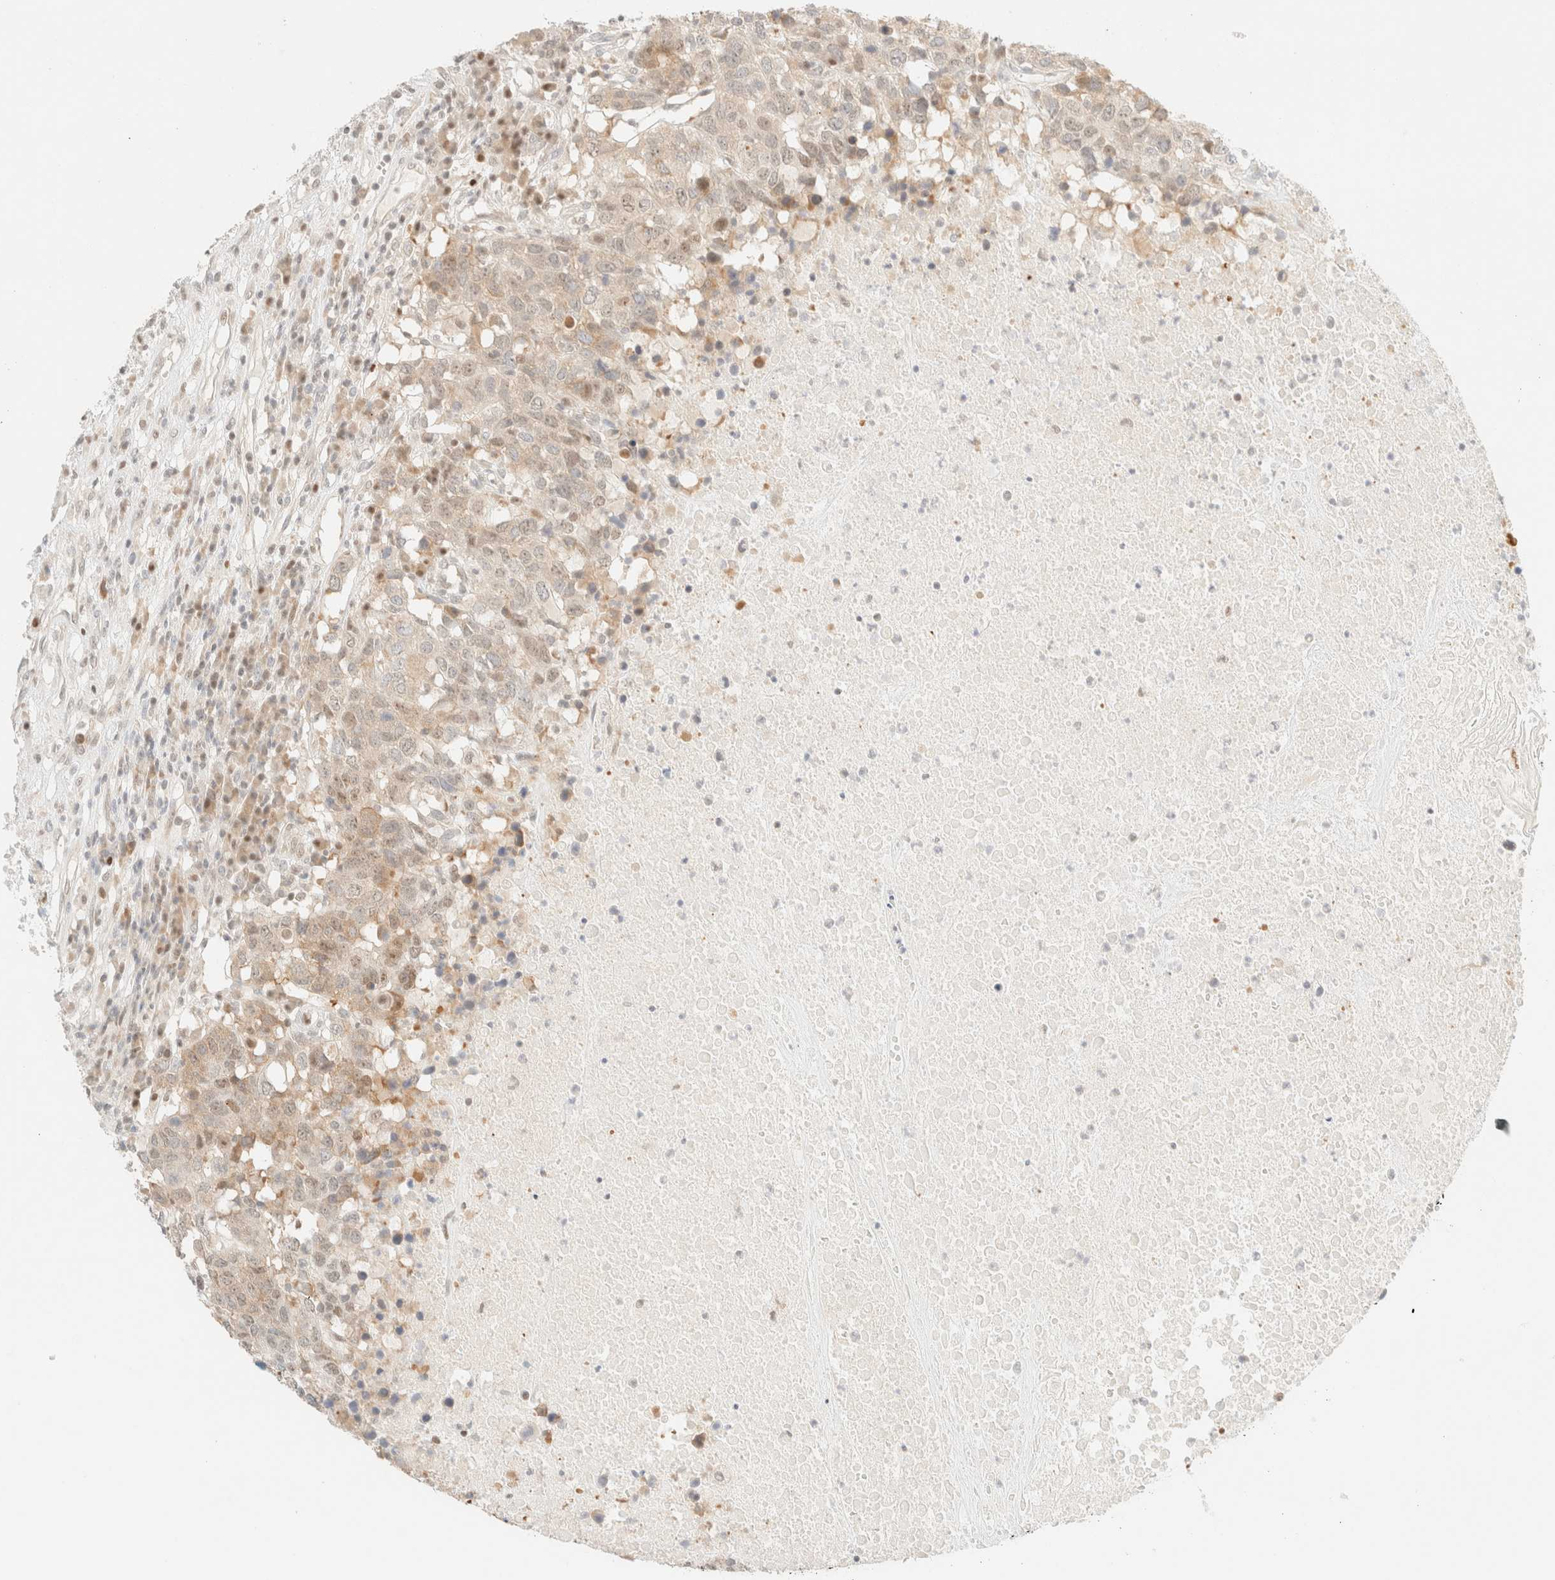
{"staining": {"intensity": "weak", "quantity": "25%-75%", "location": "nuclear"}, "tissue": "head and neck cancer", "cell_type": "Tumor cells", "image_type": "cancer", "snomed": [{"axis": "morphology", "description": "Squamous cell carcinoma, NOS"}, {"axis": "topography", "description": "Head-Neck"}], "caption": "An immunohistochemistry image of tumor tissue is shown. Protein staining in brown highlights weak nuclear positivity in head and neck squamous cell carcinoma within tumor cells.", "gene": "TSR1", "patient": {"sex": "male", "age": 66}}